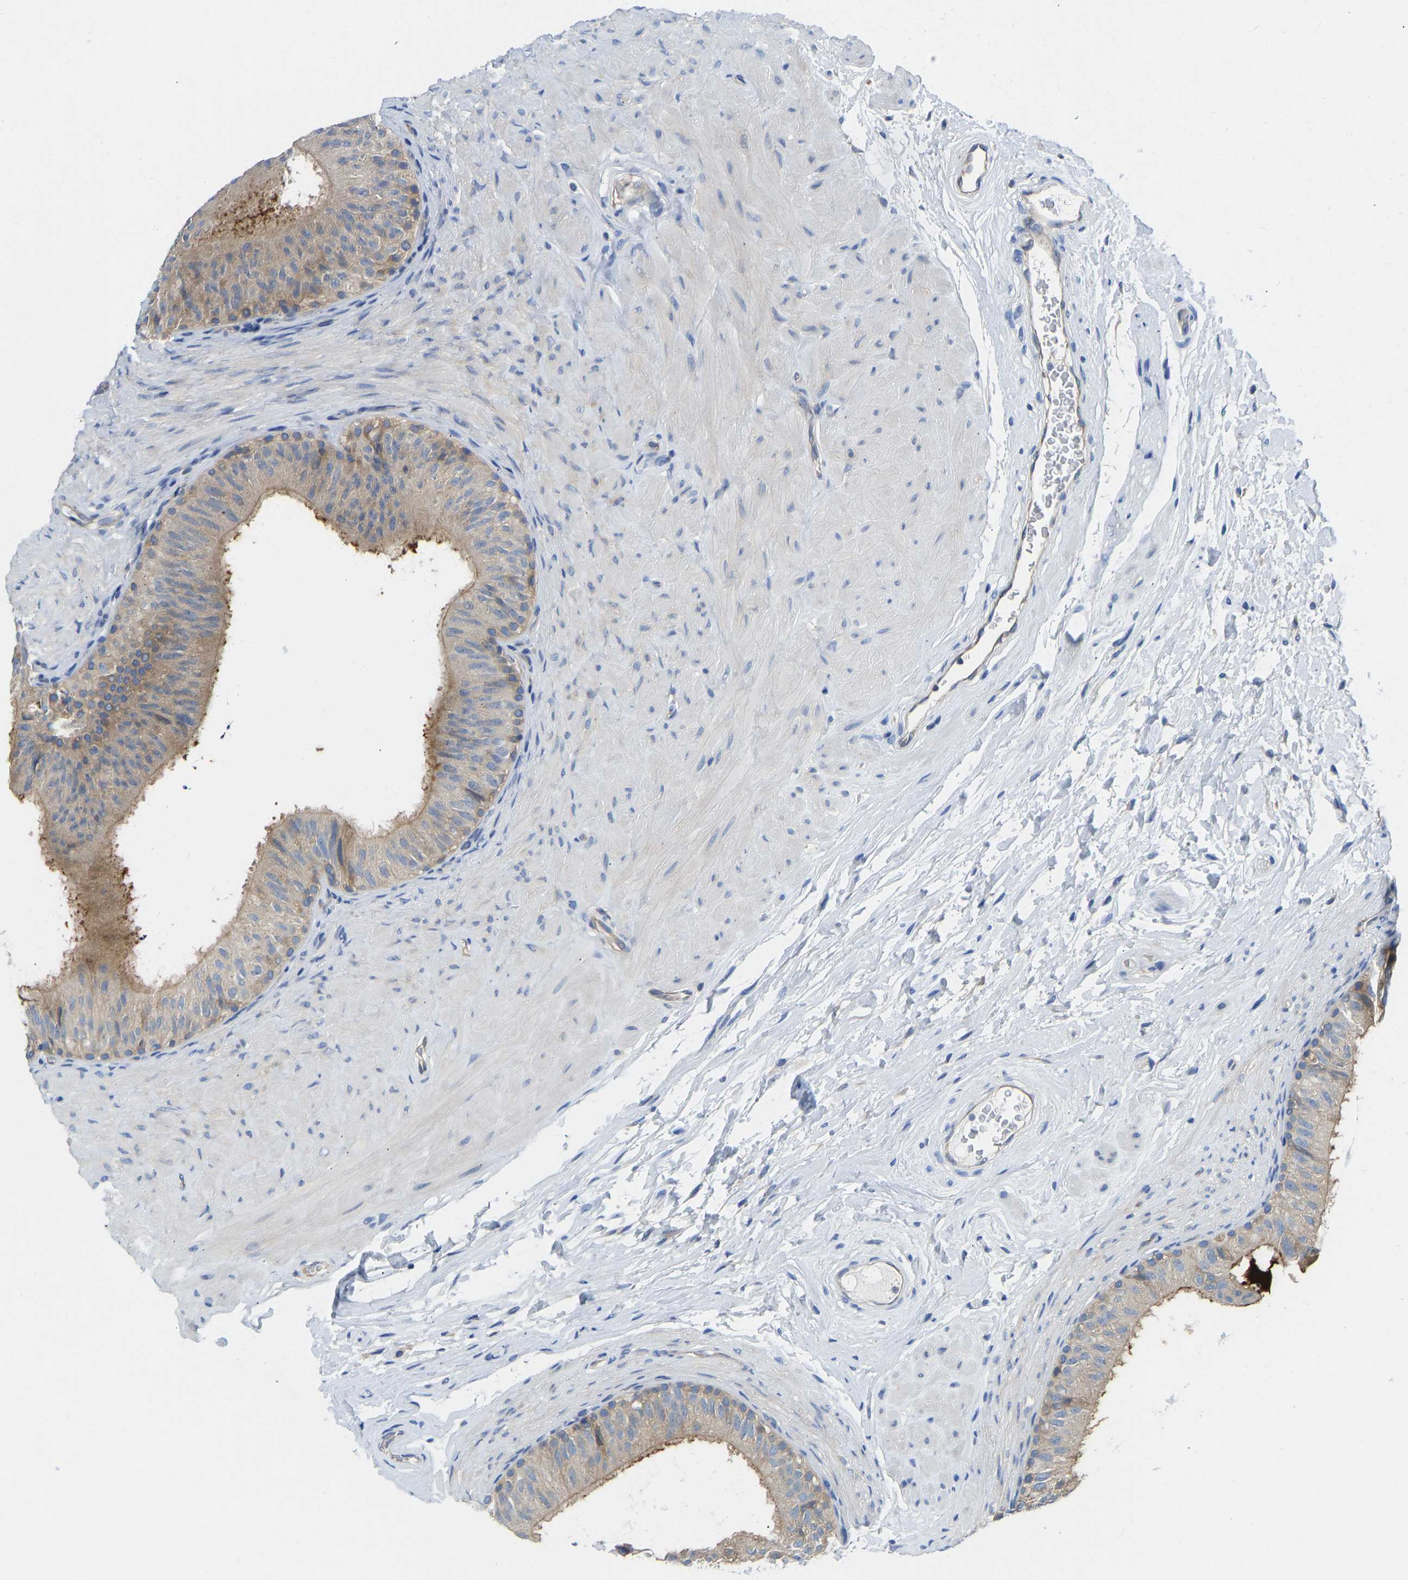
{"staining": {"intensity": "weak", "quantity": ">75%", "location": "cytoplasmic/membranous"}, "tissue": "epididymis", "cell_type": "Glandular cells", "image_type": "normal", "snomed": [{"axis": "morphology", "description": "Normal tissue, NOS"}, {"axis": "topography", "description": "Epididymis"}], "caption": "The micrograph displays staining of normal epididymis, revealing weak cytoplasmic/membranous protein expression (brown color) within glandular cells. Ihc stains the protein in brown and the nuclei are stained blue.", "gene": "PPP3CA", "patient": {"sex": "male", "age": 34}}